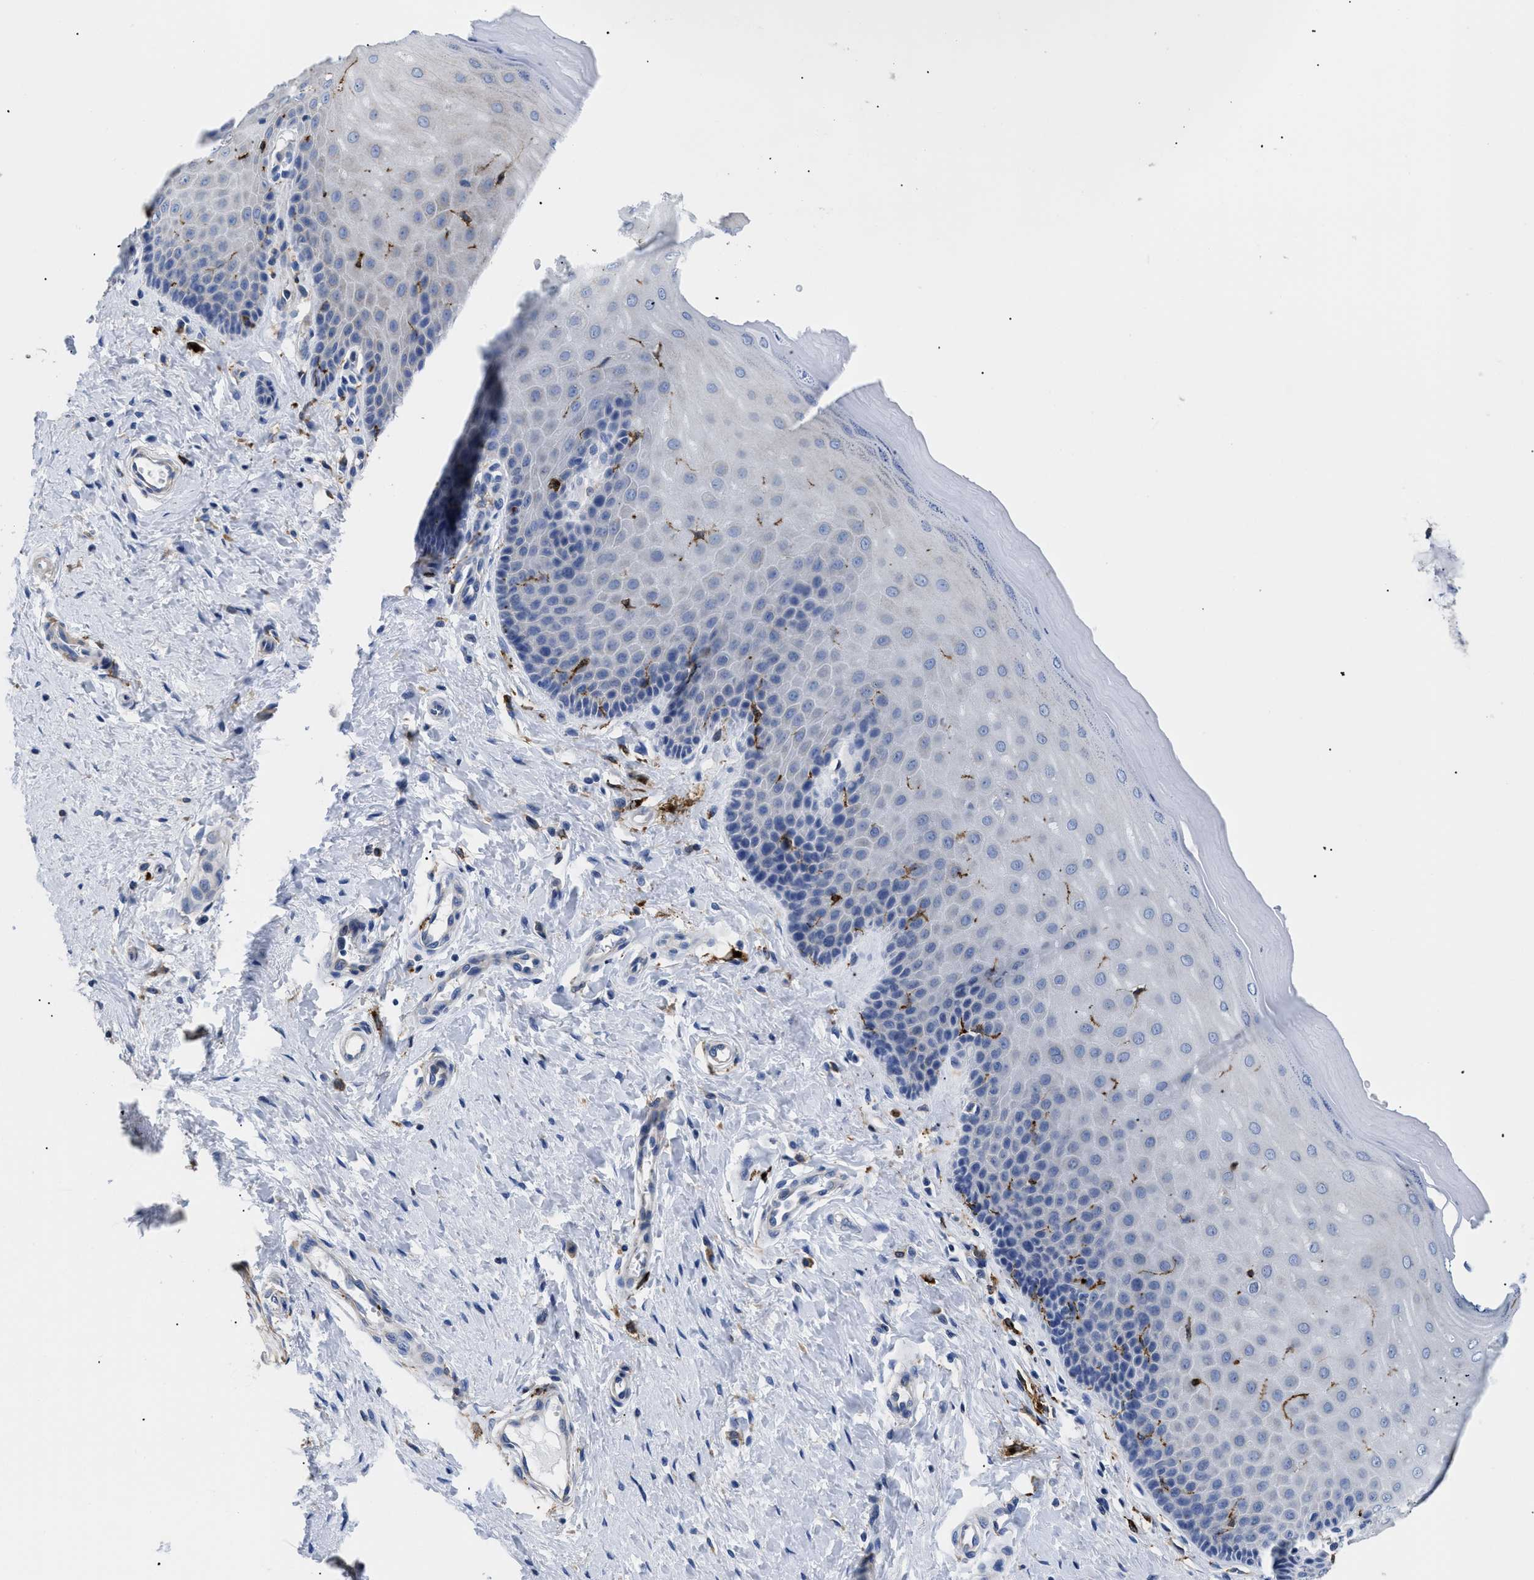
{"staining": {"intensity": "negative", "quantity": "none", "location": "none"}, "tissue": "cervix", "cell_type": "Glandular cells", "image_type": "normal", "snomed": [{"axis": "morphology", "description": "Normal tissue, NOS"}, {"axis": "topography", "description": "Cervix"}], "caption": "Photomicrograph shows no protein staining in glandular cells of benign cervix. (DAB immunohistochemistry visualized using brightfield microscopy, high magnification).", "gene": "HLA", "patient": {"sex": "female", "age": 55}}